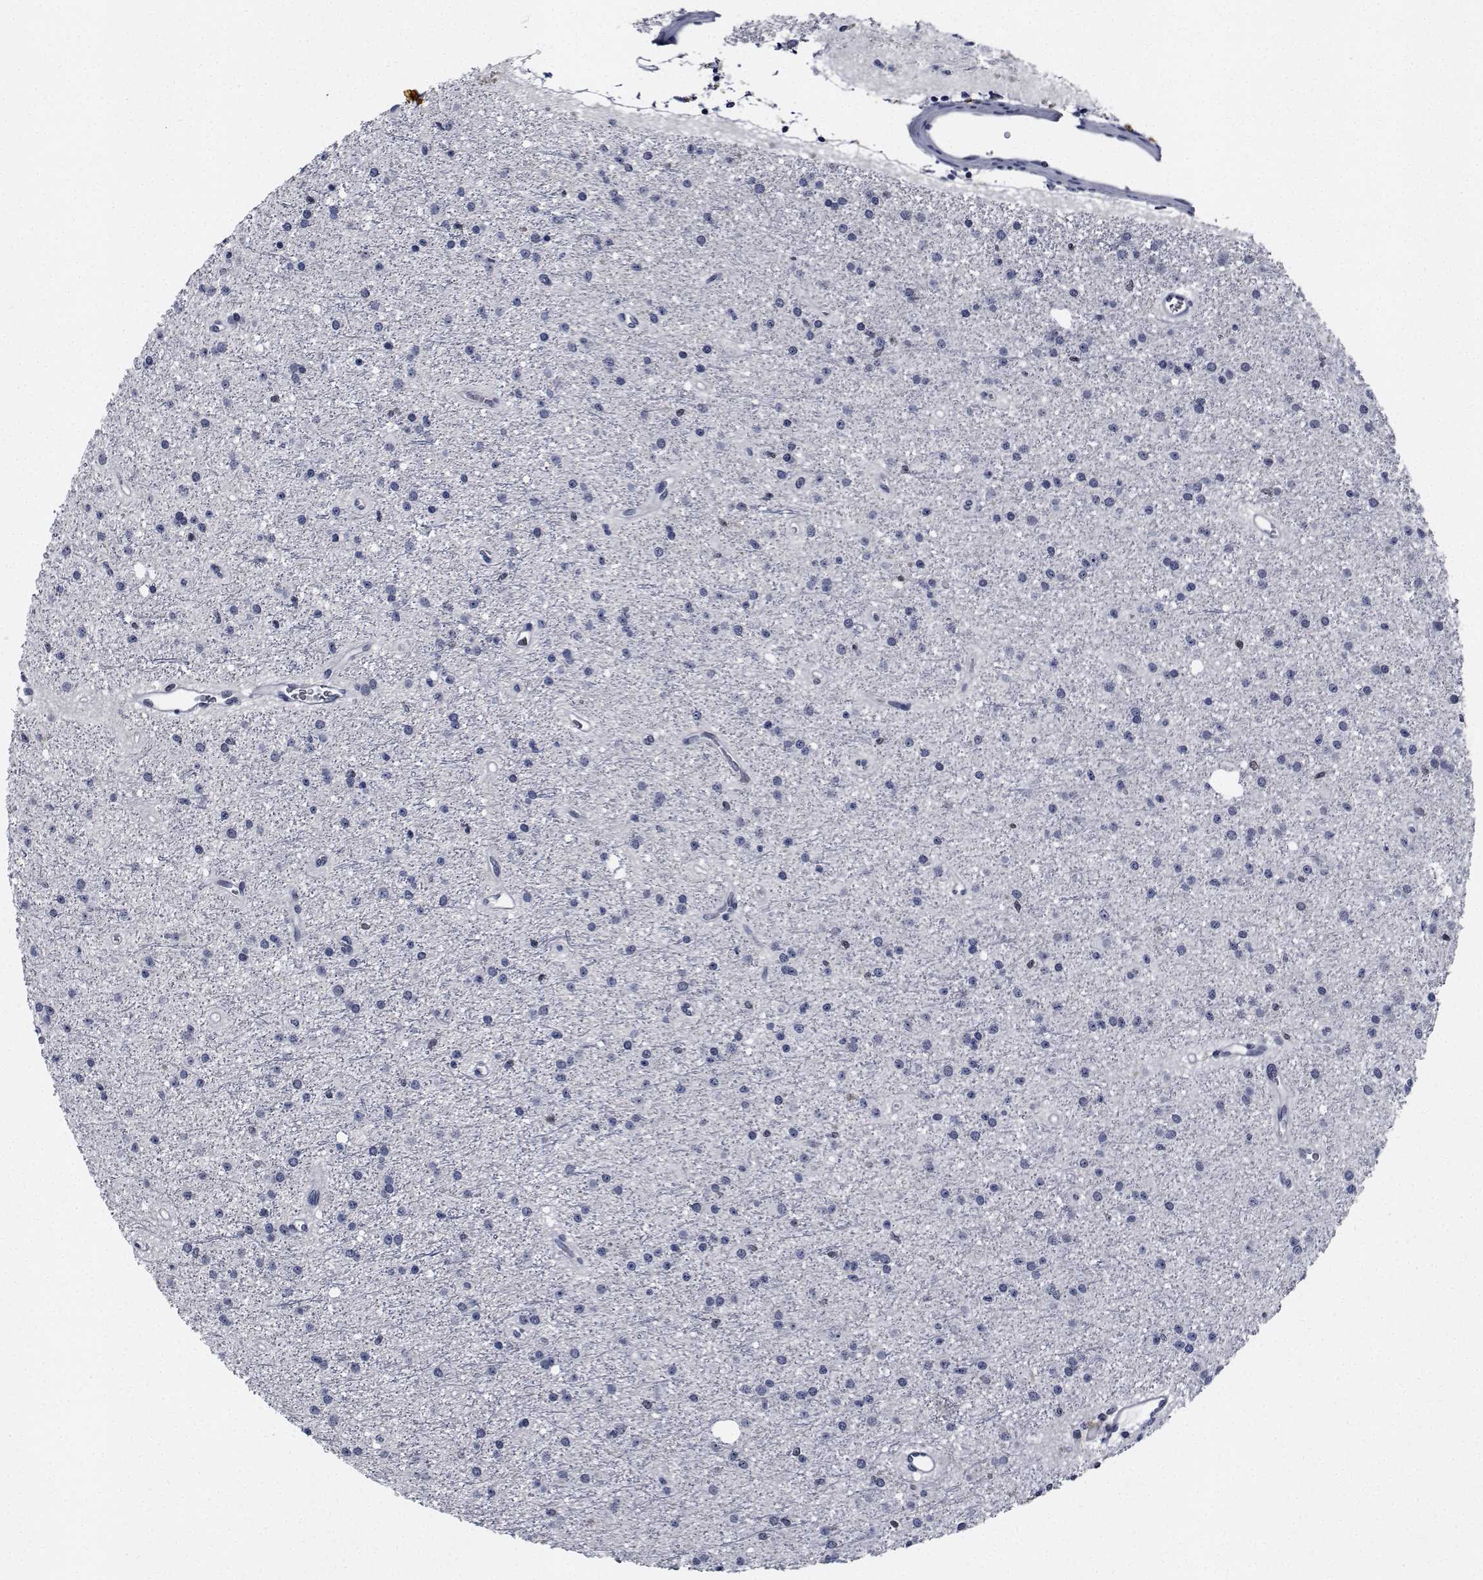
{"staining": {"intensity": "negative", "quantity": "none", "location": "none"}, "tissue": "glioma", "cell_type": "Tumor cells", "image_type": "cancer", "snomed": [{"axis": "morphology", "description": "Glioma, malignant, Low grade"}, {"axis": "topography", "description": "Brain"}], "caption": "Tumor cells are negative for protein expression in human low-grade glioma (malignant).", "gene": "NVL", "patient": {"sex": "male", "age": 27}}